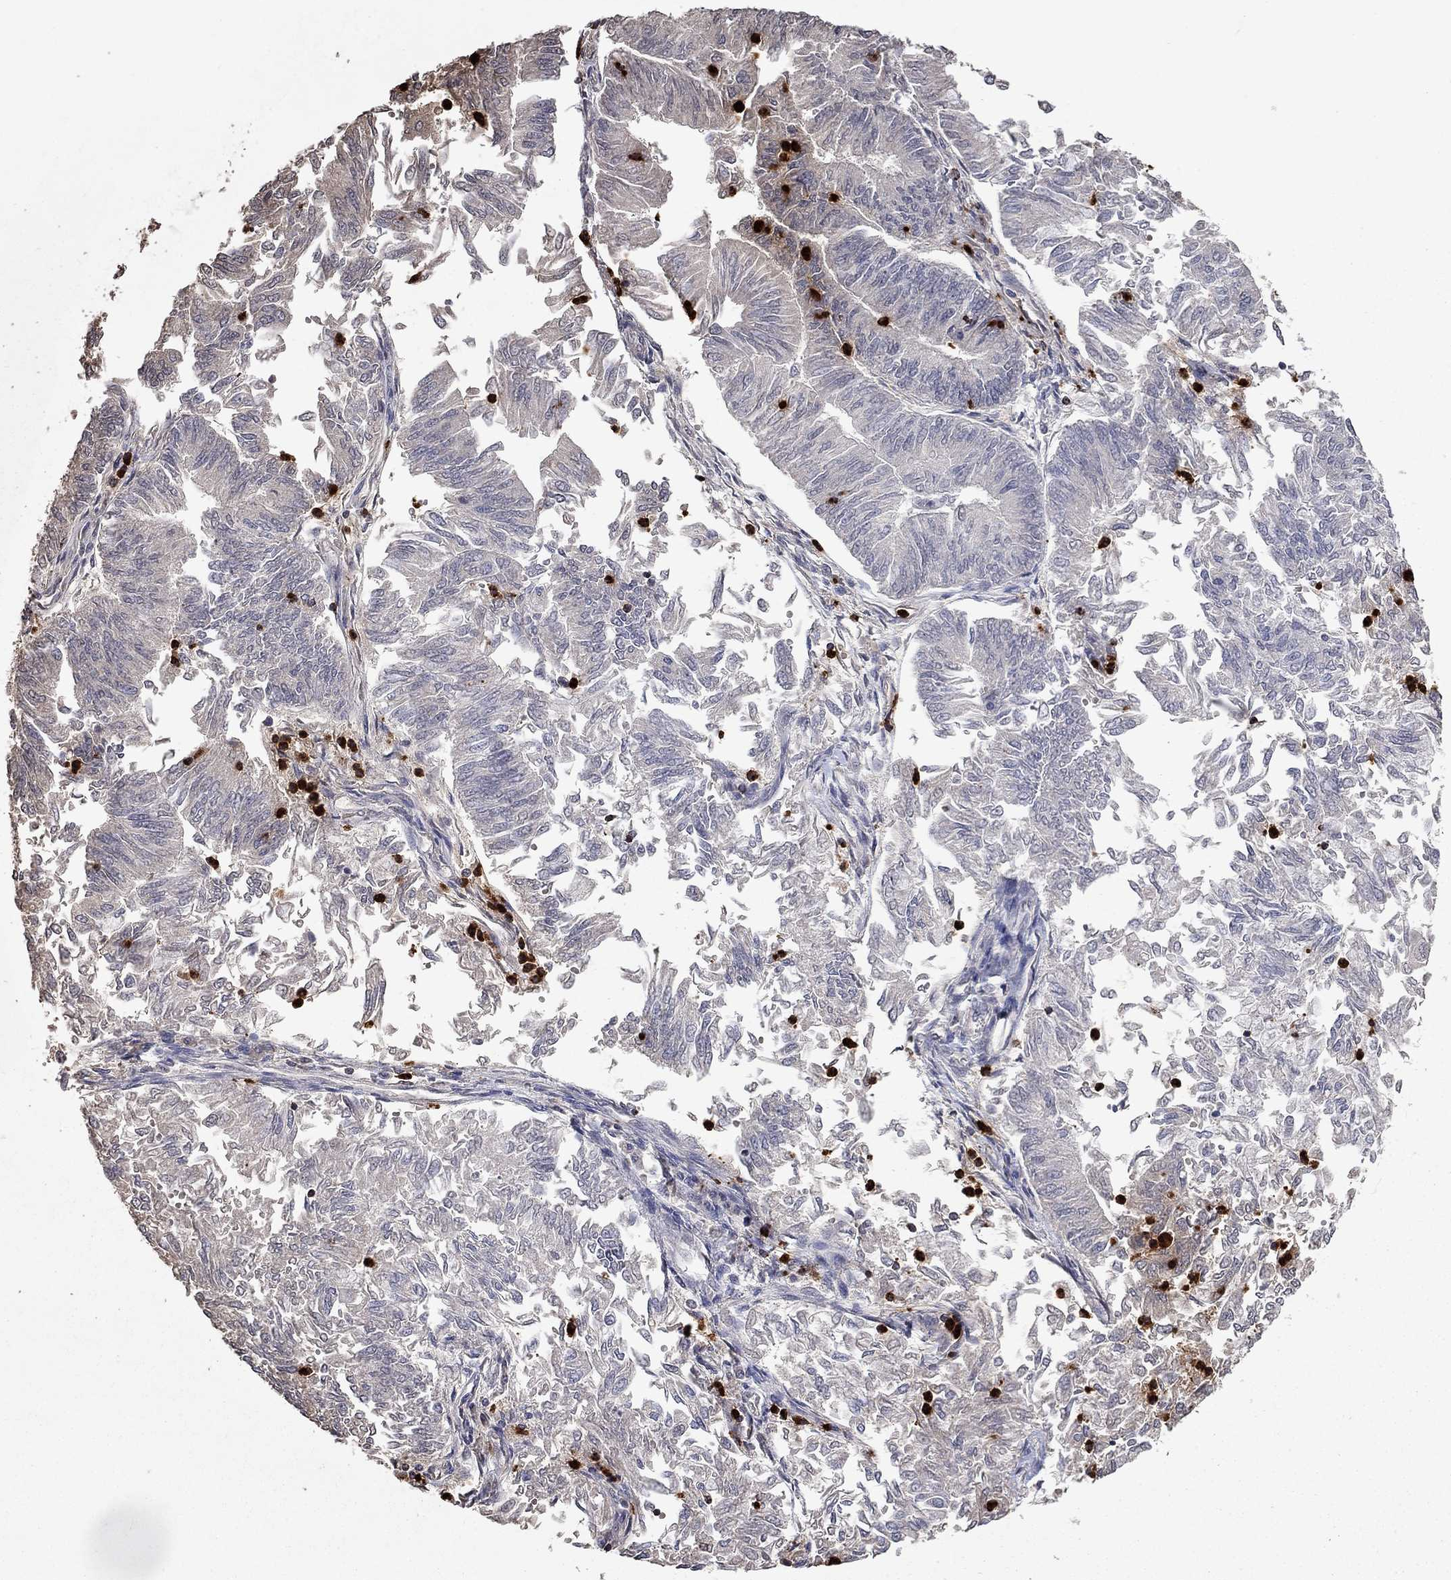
{"staining": {"intensity": "negative", "quantity": "none", "location": "none"}, "tissue": "endometrial cancer", "cell_type": "Tumor cells", "image_type": "cancer", "snomed": [{"axis": "morphology", "description": "Adenocarcinoma, NOS"}, {"axis": "topography", "description": "Endometrium"}], "caption": "Tumor cells show no significant protein positivity in endometrial cancer.", "gene": "CCL5", "patient": {"sex": "female", "age": 59}}